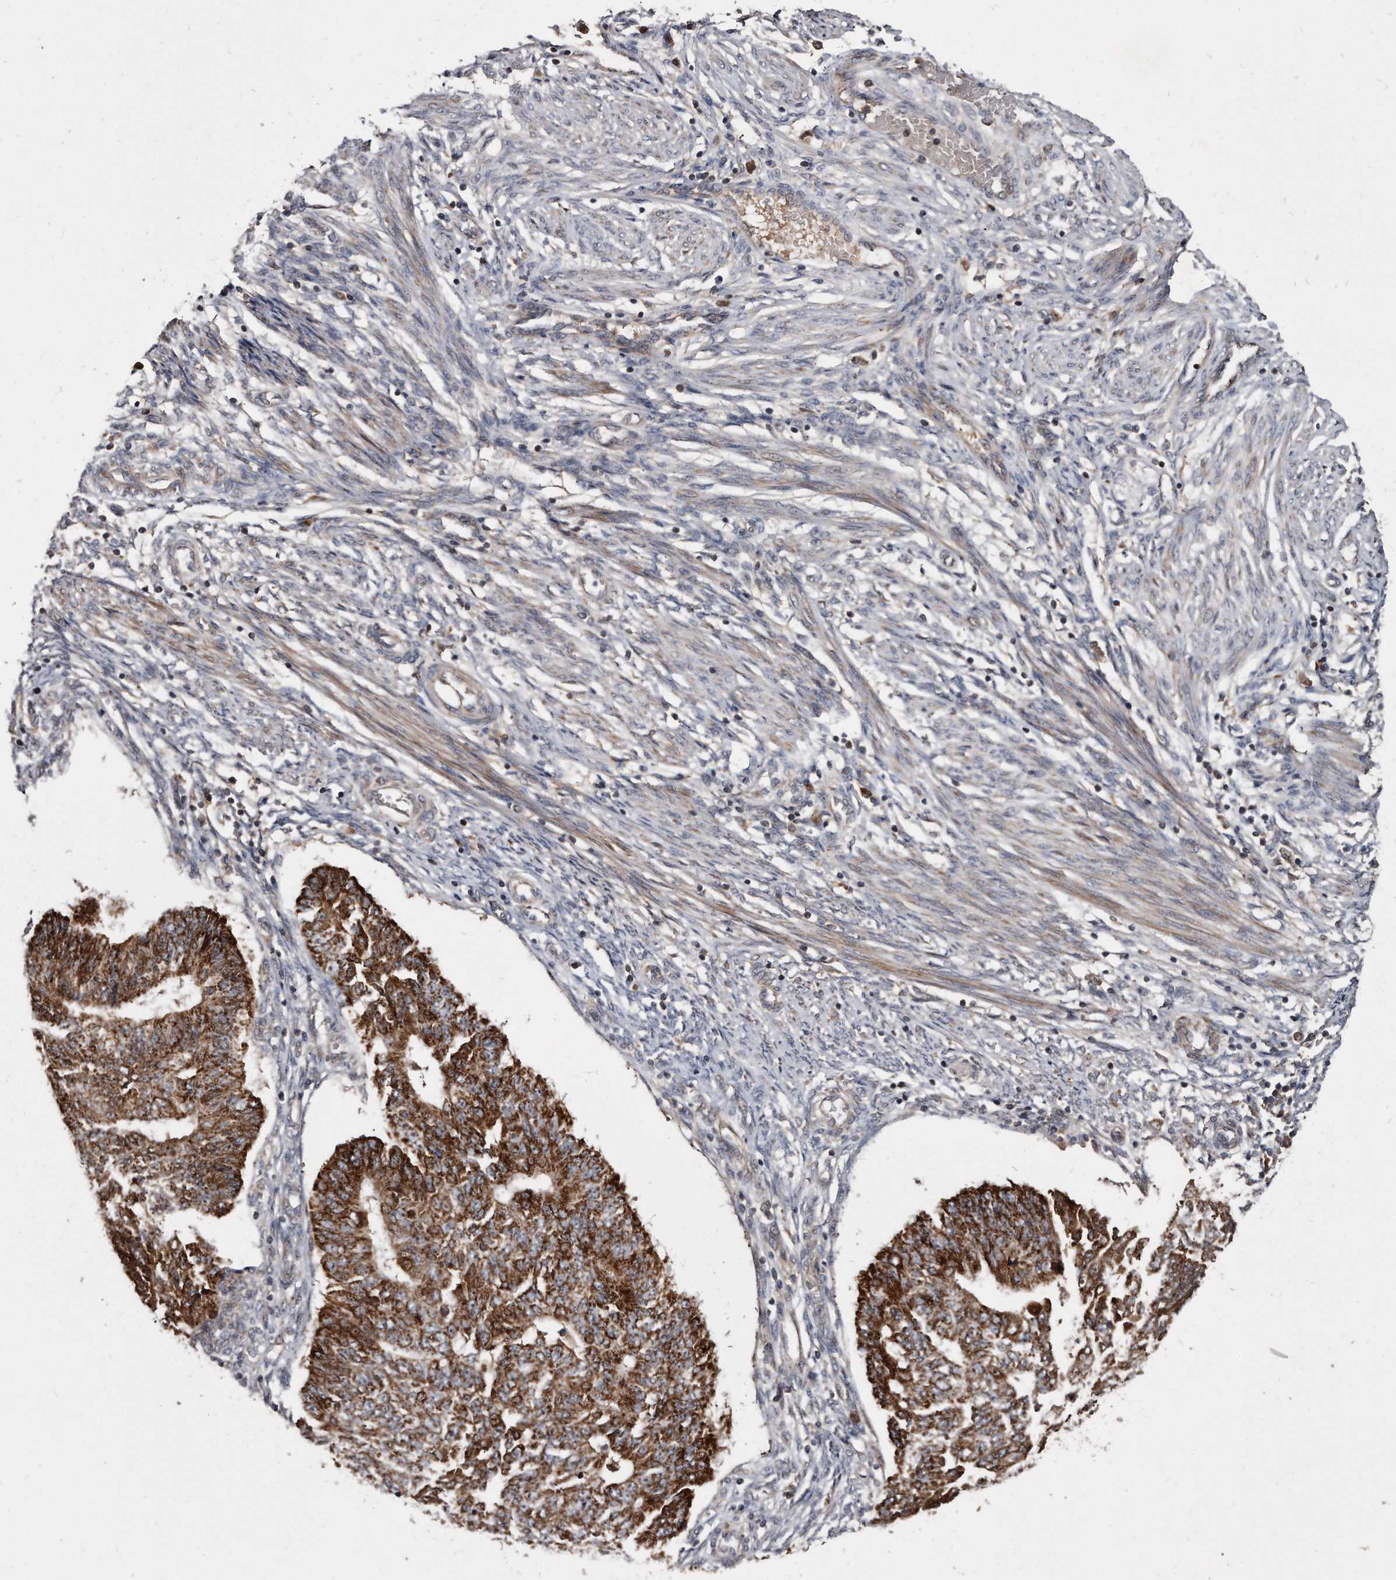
{"staining": {"intensity": "strong", "quantity": ">75%", "location": "cytoplasmic/membranous"}, "tissue": "endometrial cancer", "cell_type": "Tumor cells", "image_type": "cancer", "snomed": [{"axis": "morphology", "description": "Adenocarcinoma, NOS"}, {"axis": "topography", "description": "Endometrium"}], "caption": "Strong cytoplasmic/membranous staining for a protein is present in approximately >75% of tumor cells of endometrial adenocarcinoma using immunohistochemistry.", "gene": "FAM136A", "patient": {"sex": "female", "age": 32}}